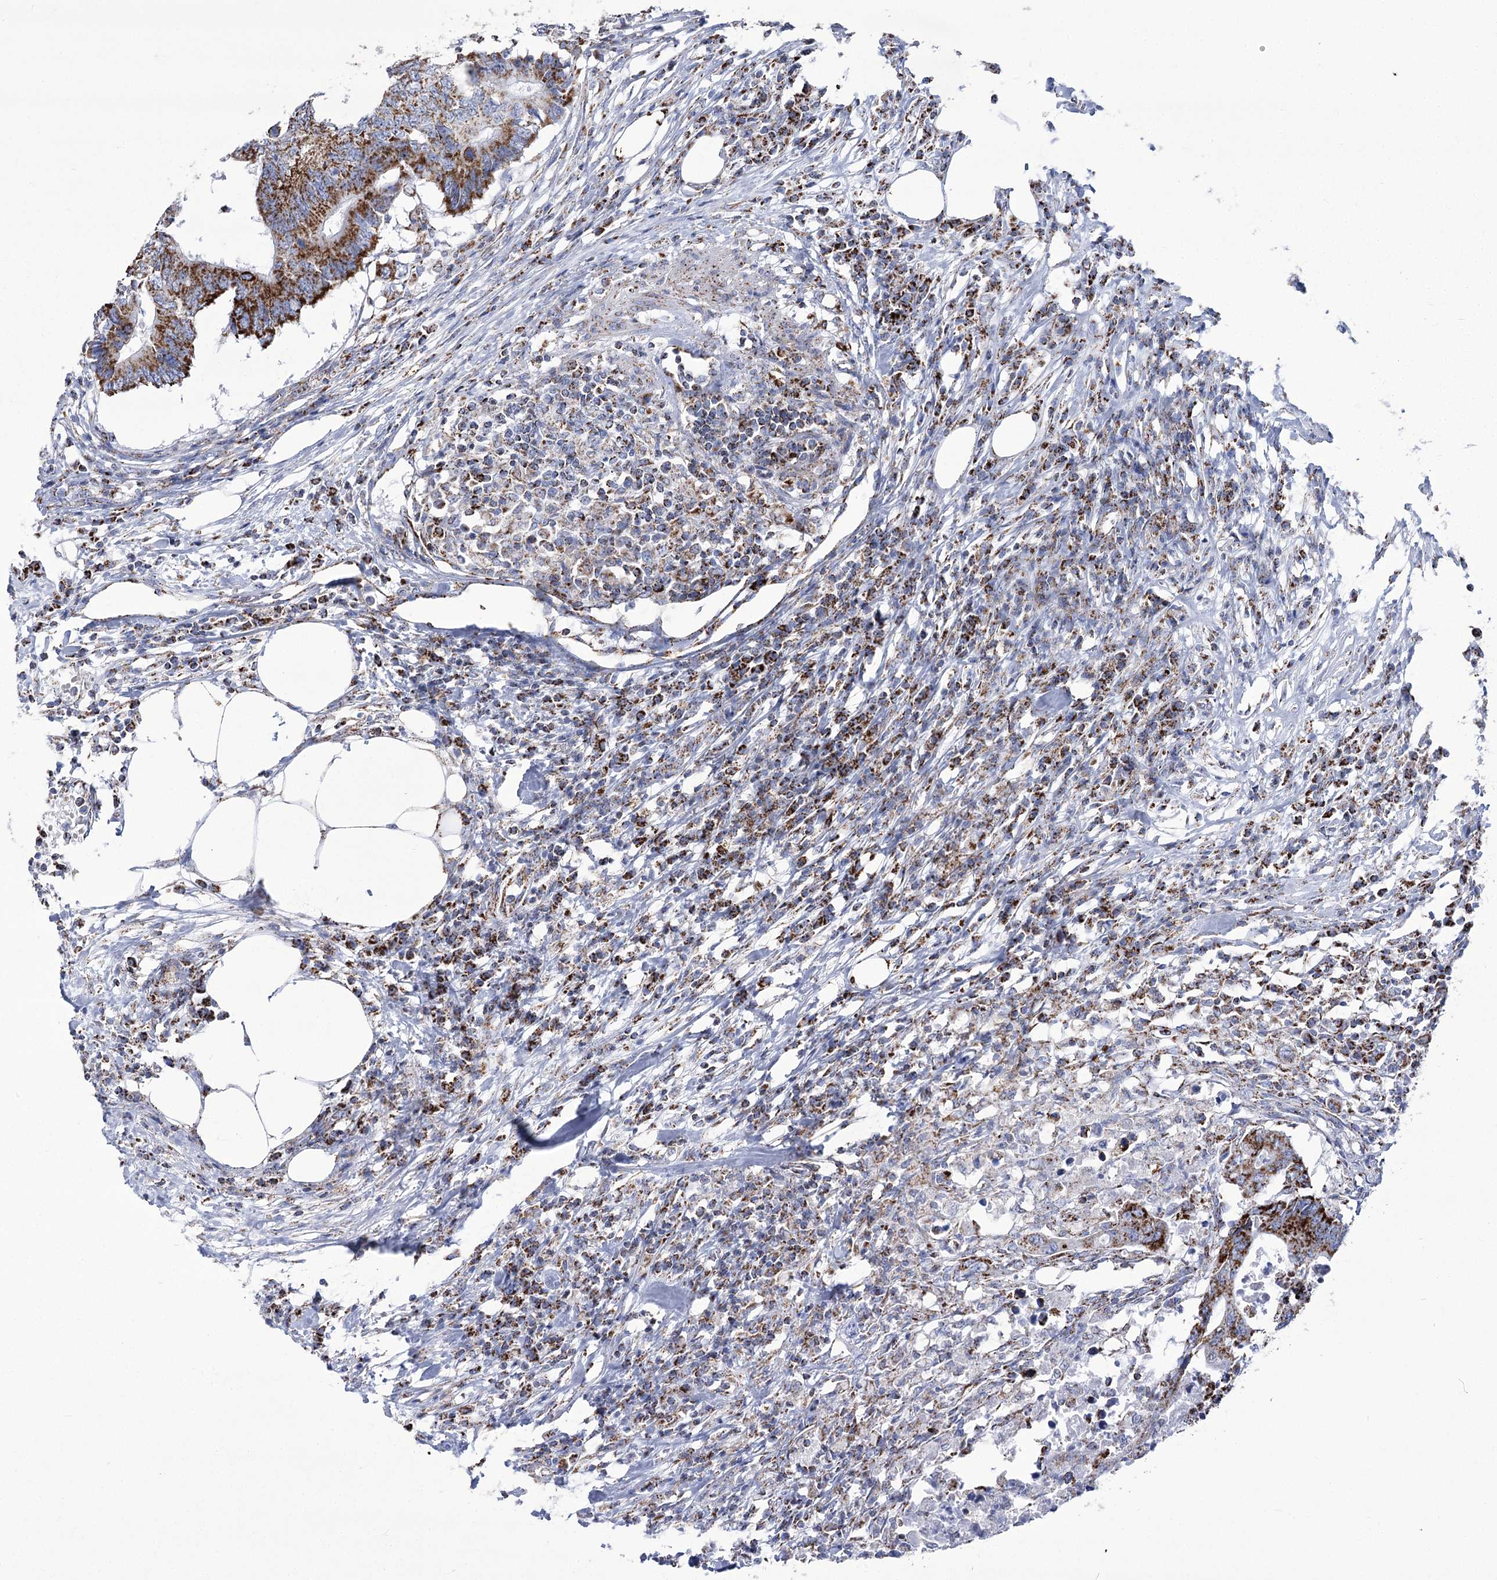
{"staining": {"intensity": "strong", "quantity": "25%-75%", "location": "cytoplasmic/membranous"}, "tissue": "colorectal cancer", "cell_type": "Tumor cells", "image_type": "cancer", "snomed": [{"axis": "morphology", "description": "Adenocarcinoma, NOS"}, {"axis": "topography", "description": "Colon"}], "caption": "Tumor cells exhibit strong cytoplasmic/membranous staining in about 25%-75% of cells in colorectal cancer (adenocarcinoma). (DAB IHC, brown staining for protein, blue staining for nuclei).", "gene": "PDHB", "patient": {"sex": "male", "age": 71}}